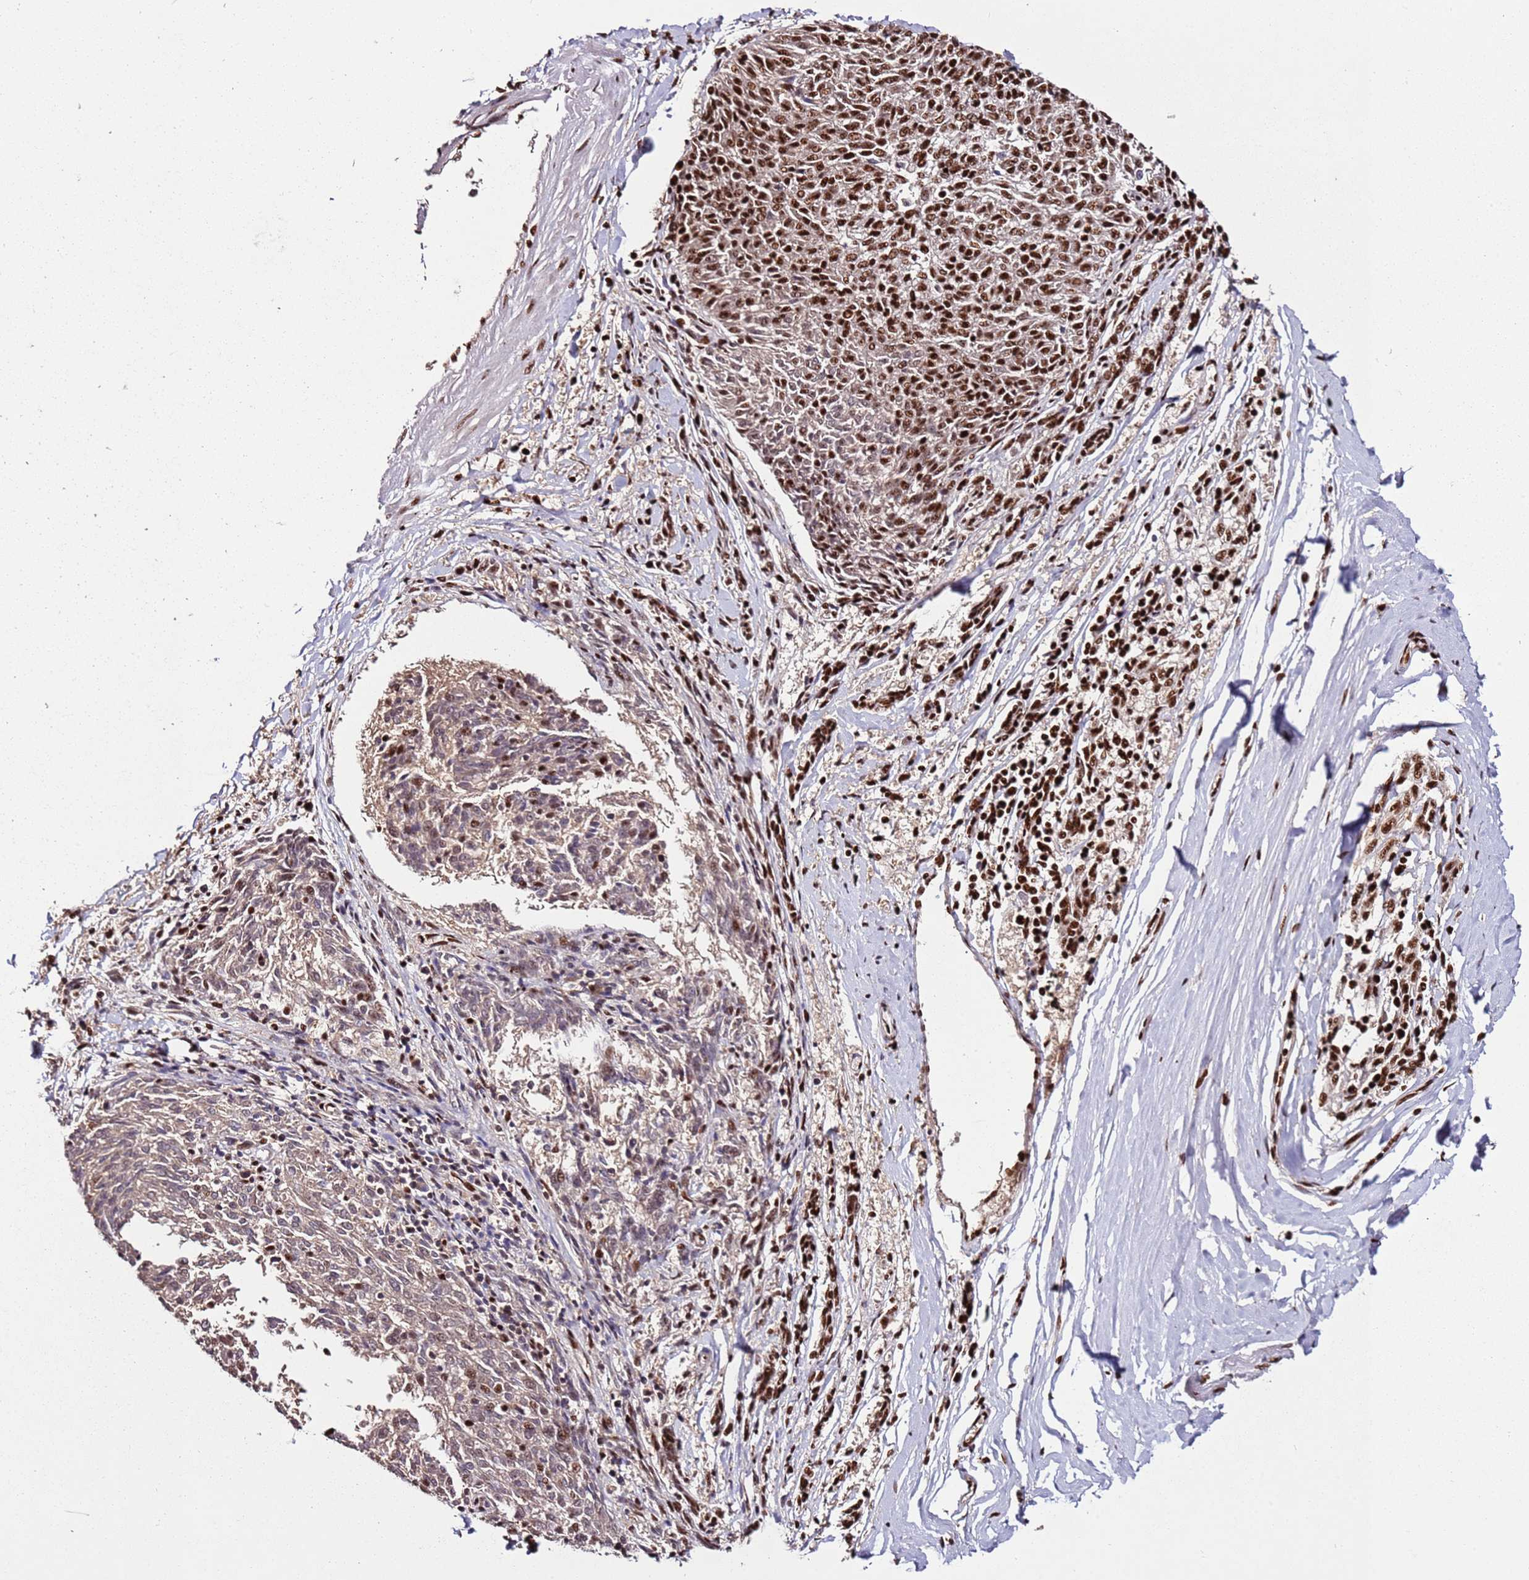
{"staining": {"intensity": "strong", "quantity": "25%-75%", "location": "nuclear"}, "tissue": "melanoma", "cell_type": "Tumor cells", "image_type": "cancer", "snomed": [{"axis": "morphology", "description": "Malignant melanoma, NOS"}, {"axis": "topography", "description": "Skin"}], "caption": "Approximately 25%-75% of tumor cells in human melanoma reveal strong nuclear protein staining as visualized by brown immunohistochemical staining.", "gene": "C6orf226", "patient": {"sex": "female", "age": 72}}